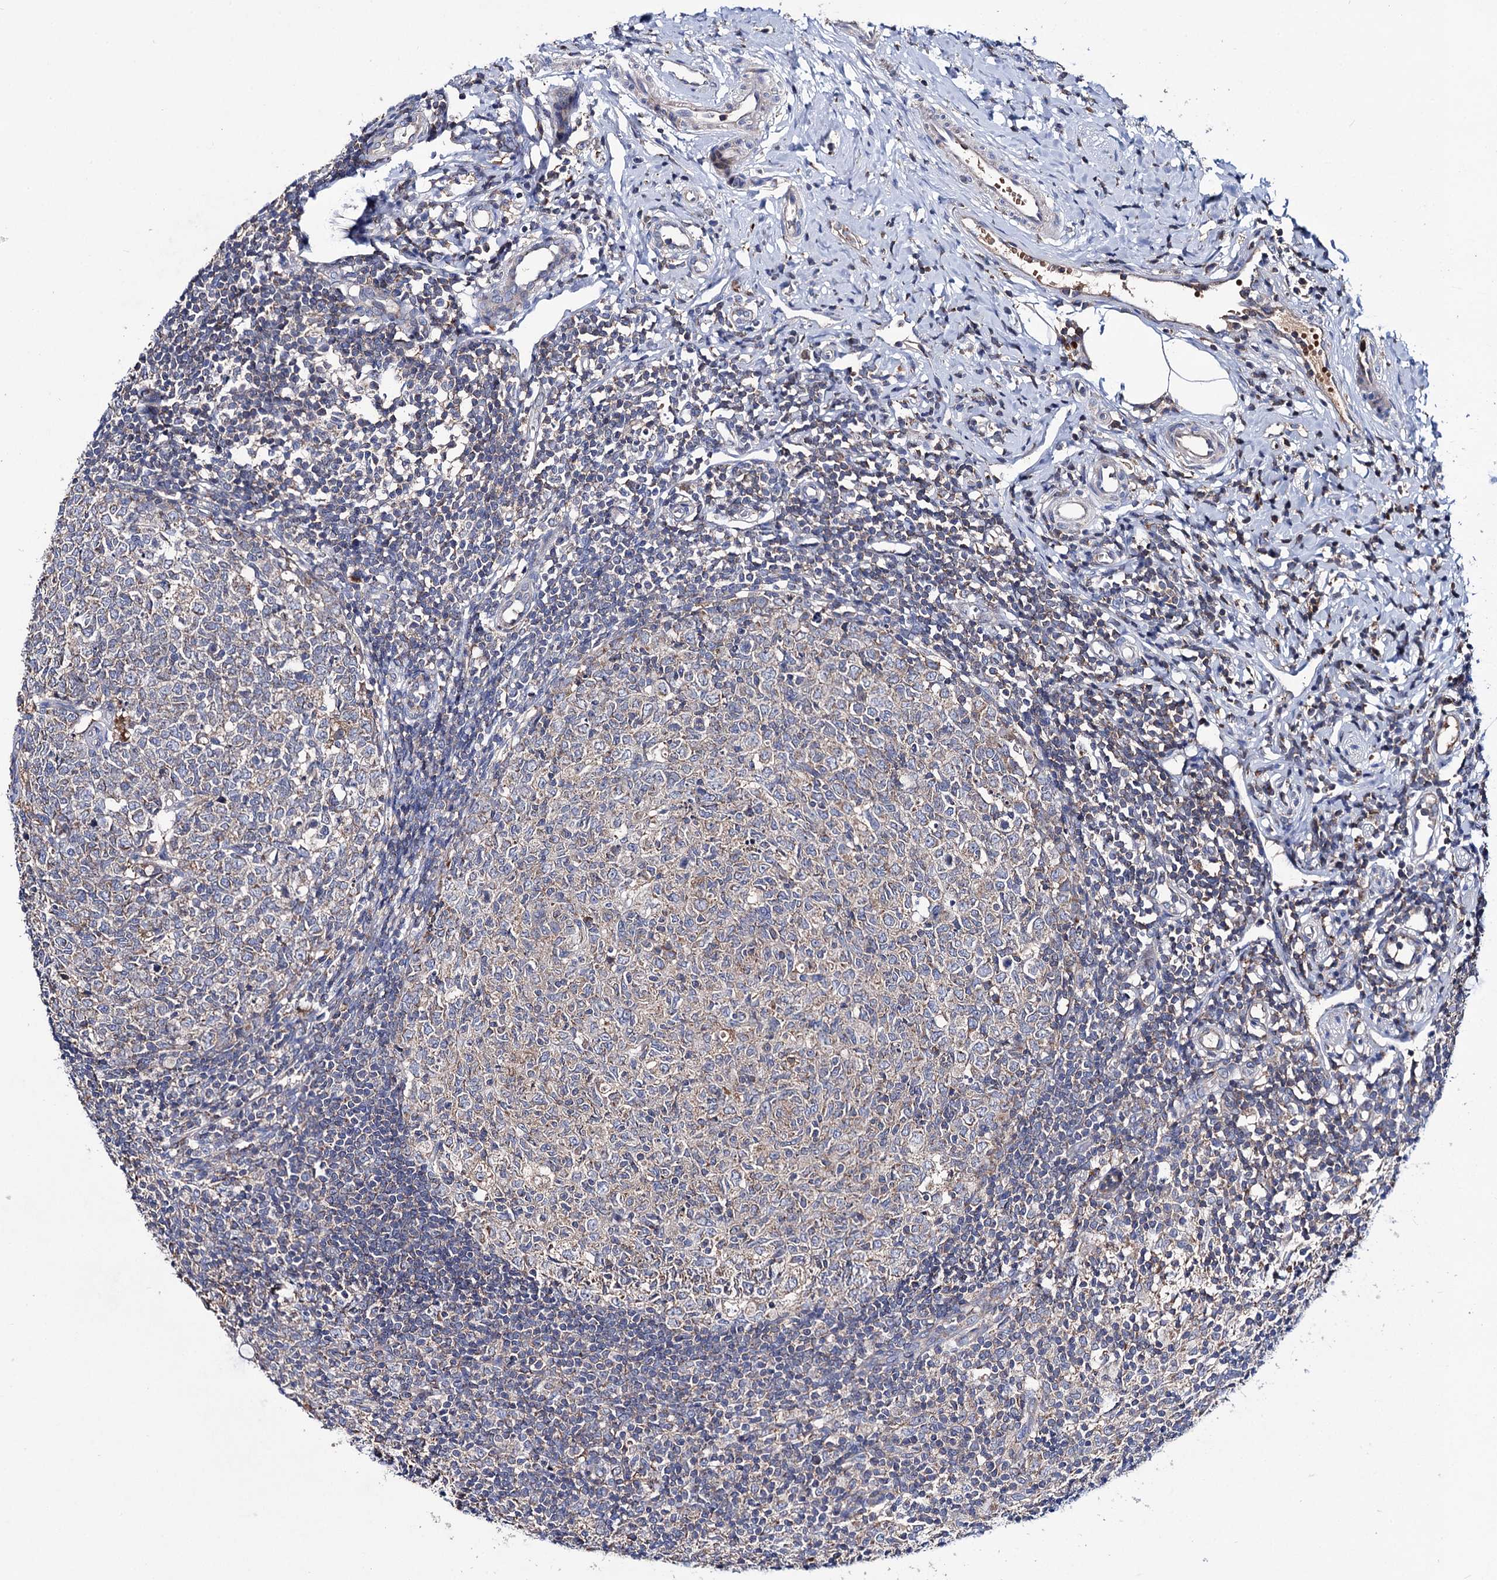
{"staining": {"intensity": "weak", "quantity": "<25%", "location": "cytoplasmic/membranous"}, "tissue": "appendix", "cell_type": "Glandular cells", "image_type": "normal", "snomed": [{"axis": "morphology", "description": "Normal tissue, NOS"}, {"axis": "topography", "description": "Appendix"}], "caption": "Unremarkable appendix was stained to show a protein in brown. There is no significant staining in glandular cells. (Immunohistochemistry, brightfield microscopy, high magnification).", "gene": "CLPB", "patient": {"sex": "male", "age": 14}}